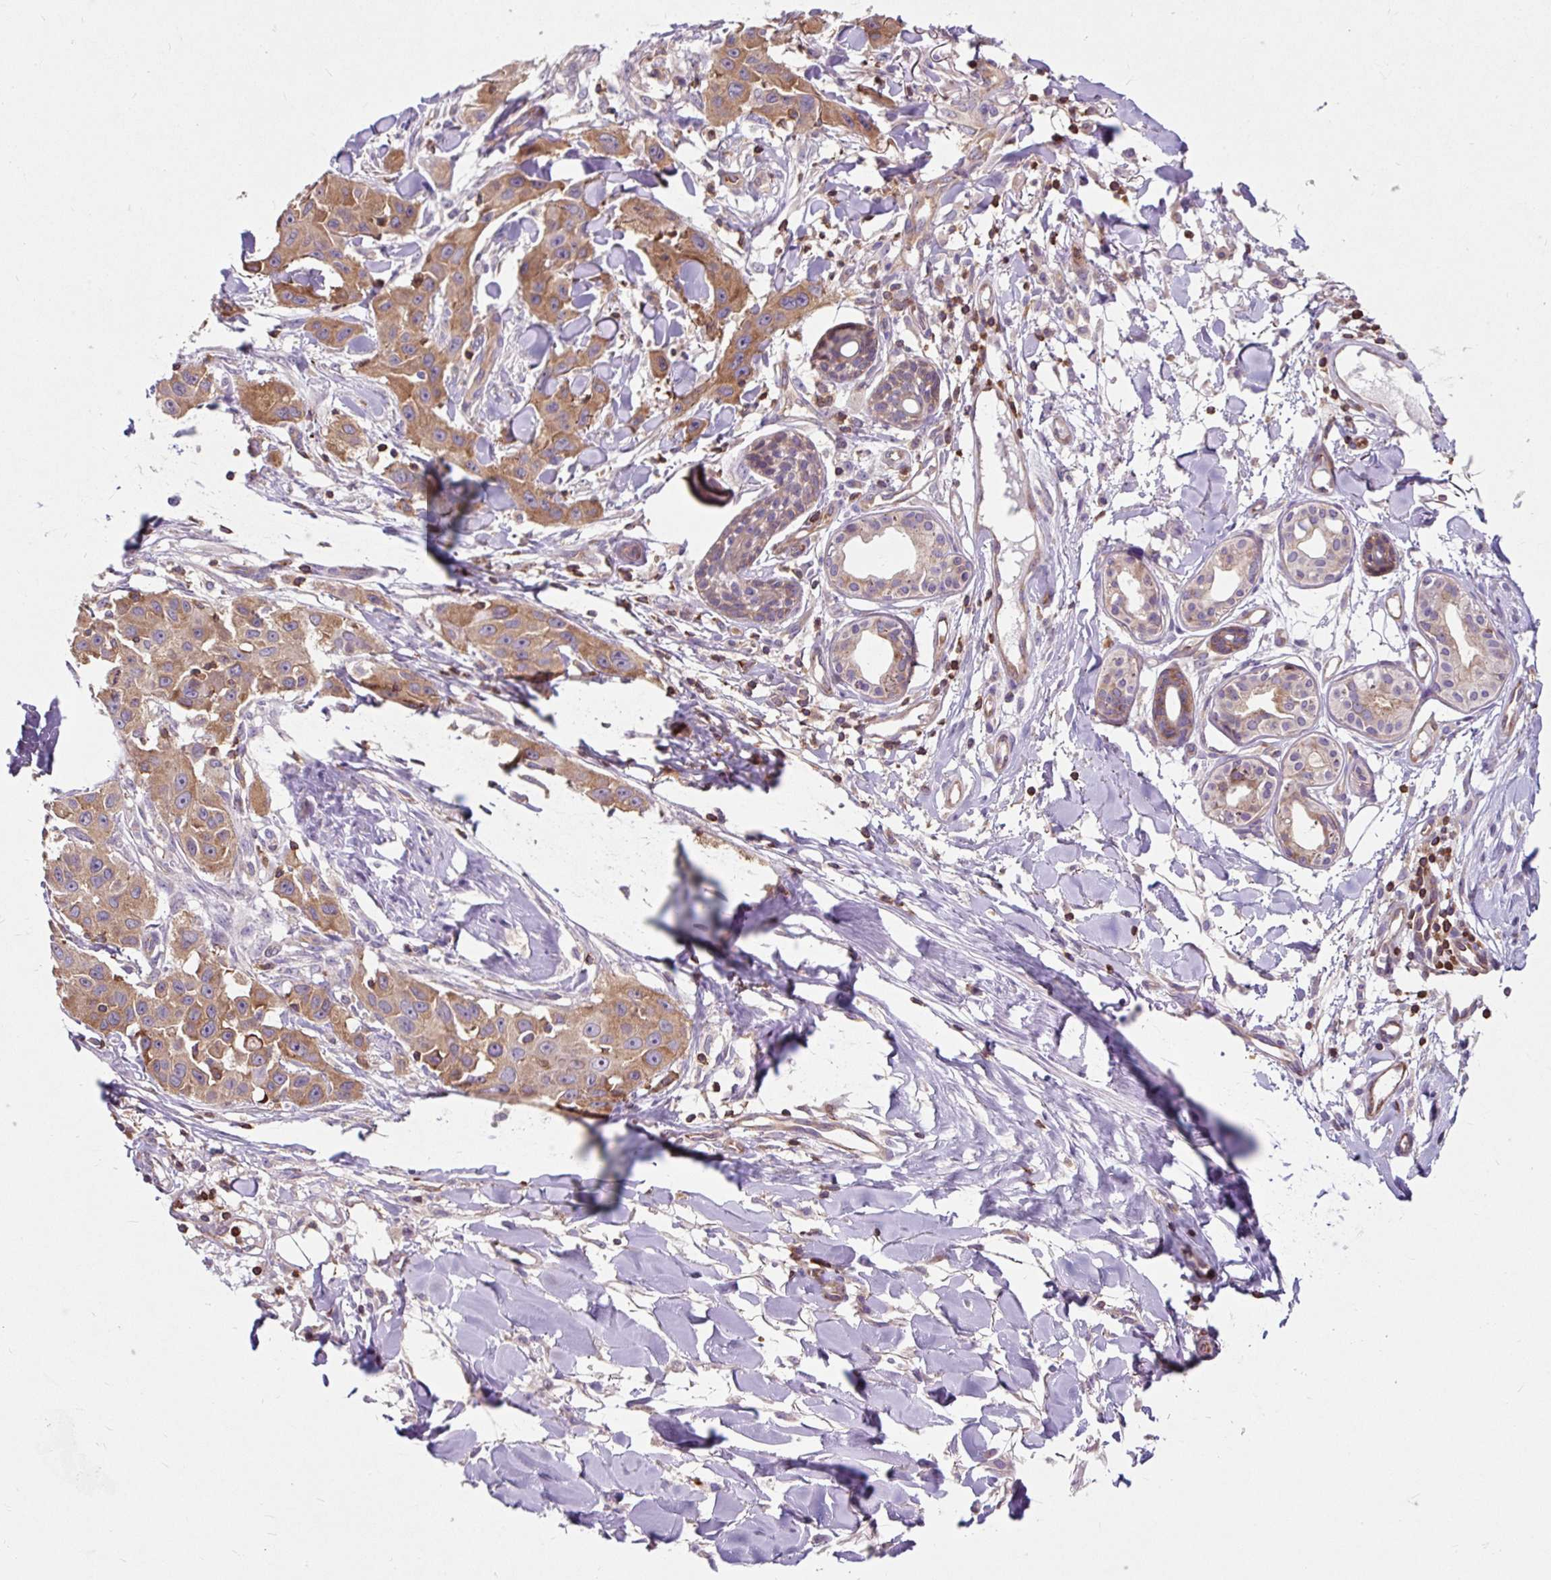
{"staining": {"intensity": "moderate", "quantity": ">75%", "location": "cytoplasmic/membranous"}, "tissue": "skin cancer", "cell_type": "Tumor cells", "image_type": "cancer", "snomed": [{"axis": "morphology", "description": "Squamous cell carcinoma, NOS"}, {"axis": "topography", "description": "Skin"}], "caption": "Skin cancer (squamous cell carcinoma) stained with a protein marker displays moderate staining in tumor cells.", "gene": "CISD3", "patient": {"sex": "male", "age": 63}}